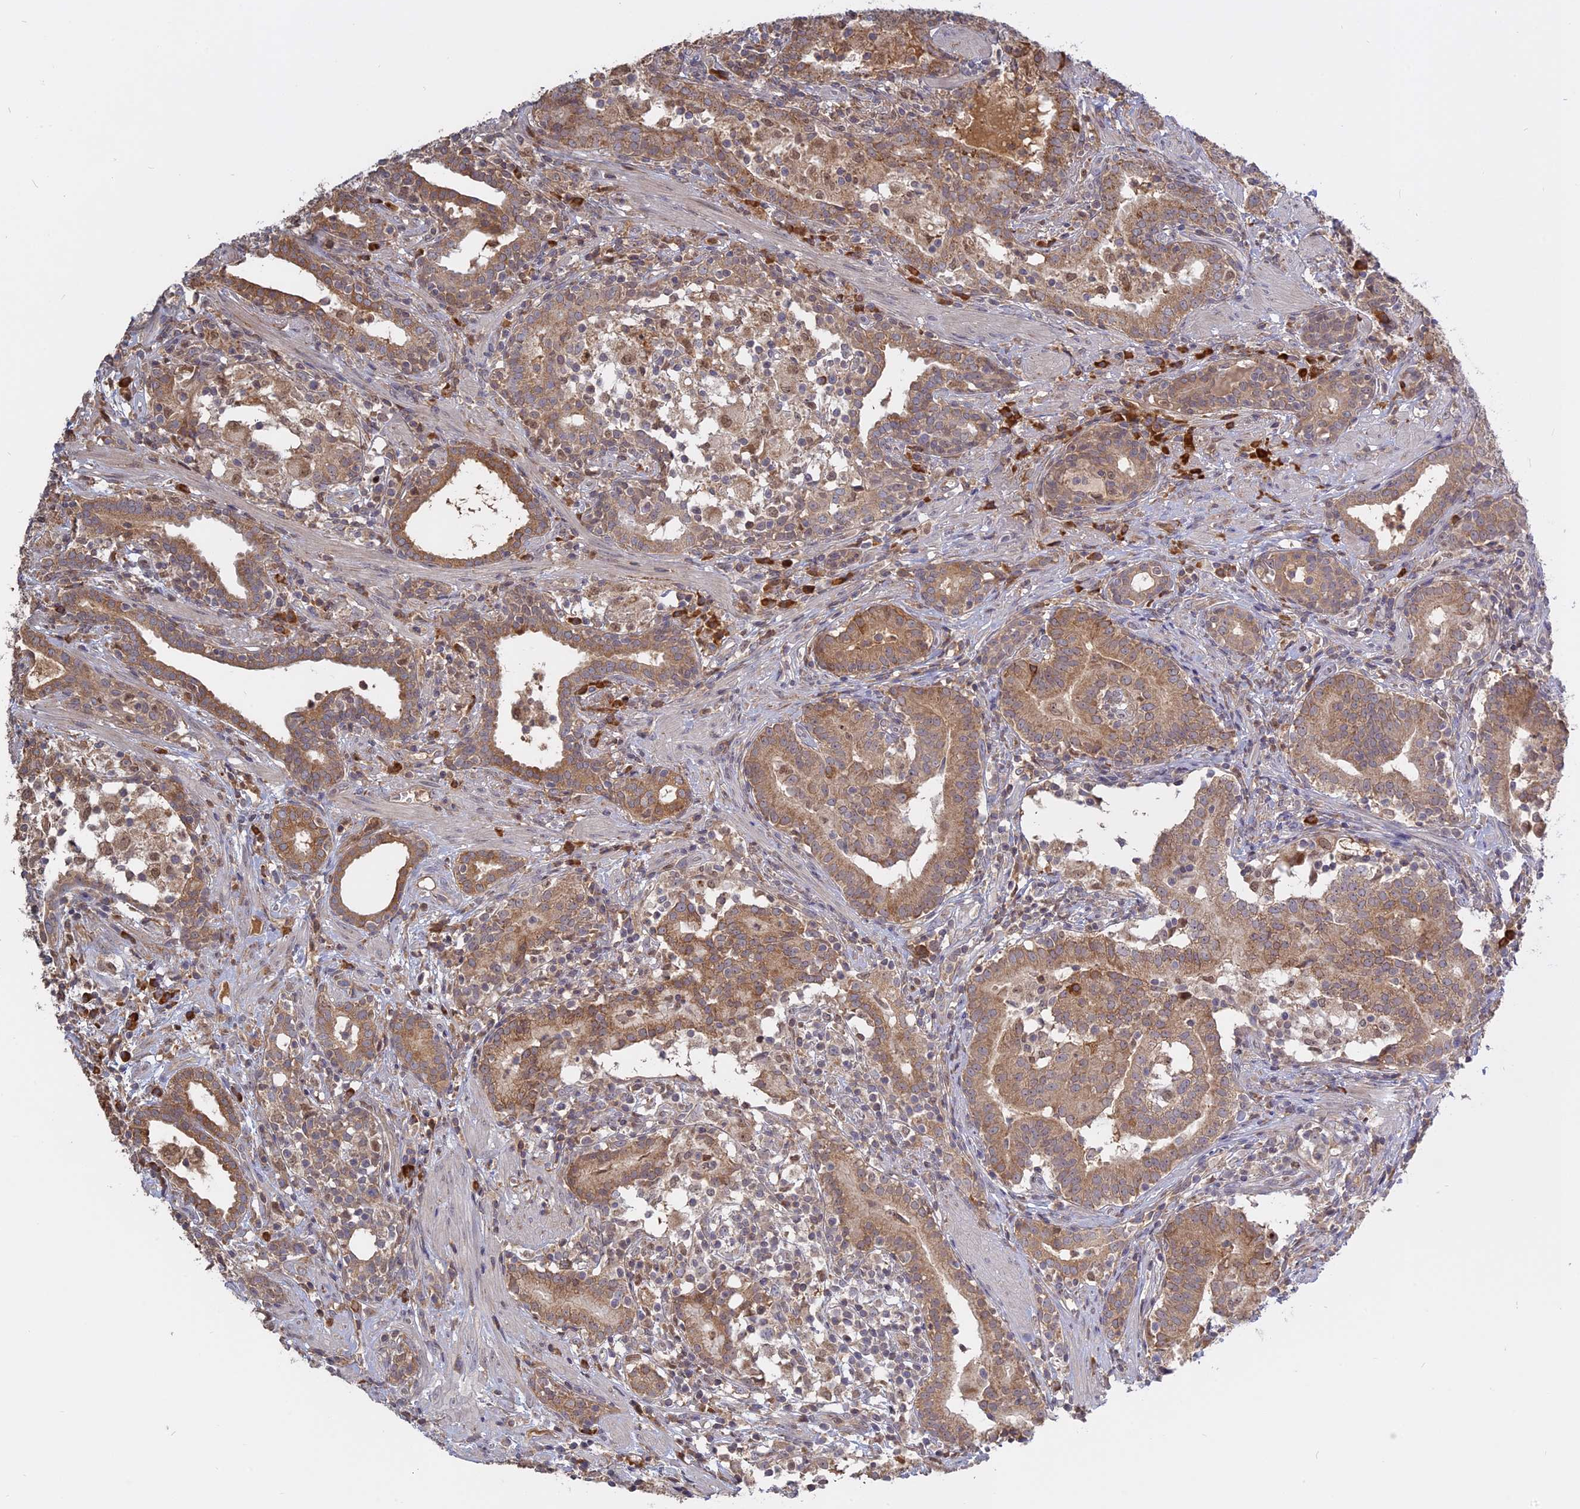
{"staining": {"intensity": "moderate", "quantity": ">75%", "location": "cytoplasmic/membranous"}, "tissue": "prostate cancer", "cell_type": "Tumor cells", "image_type": "cancer", "snomed": [{"axis": "morphology", "description": "Adenocarcinoma, High grade"}, {"axis": "topography", "description": "Prostate"}], "caption": "Protein staining demonstrates moderate cytoplasmic/membranous staining in approximately >75% of tumor cells in prostate cancer.", "gene": "TMEM208", "patient": {"sex": "male", "age": 67}}